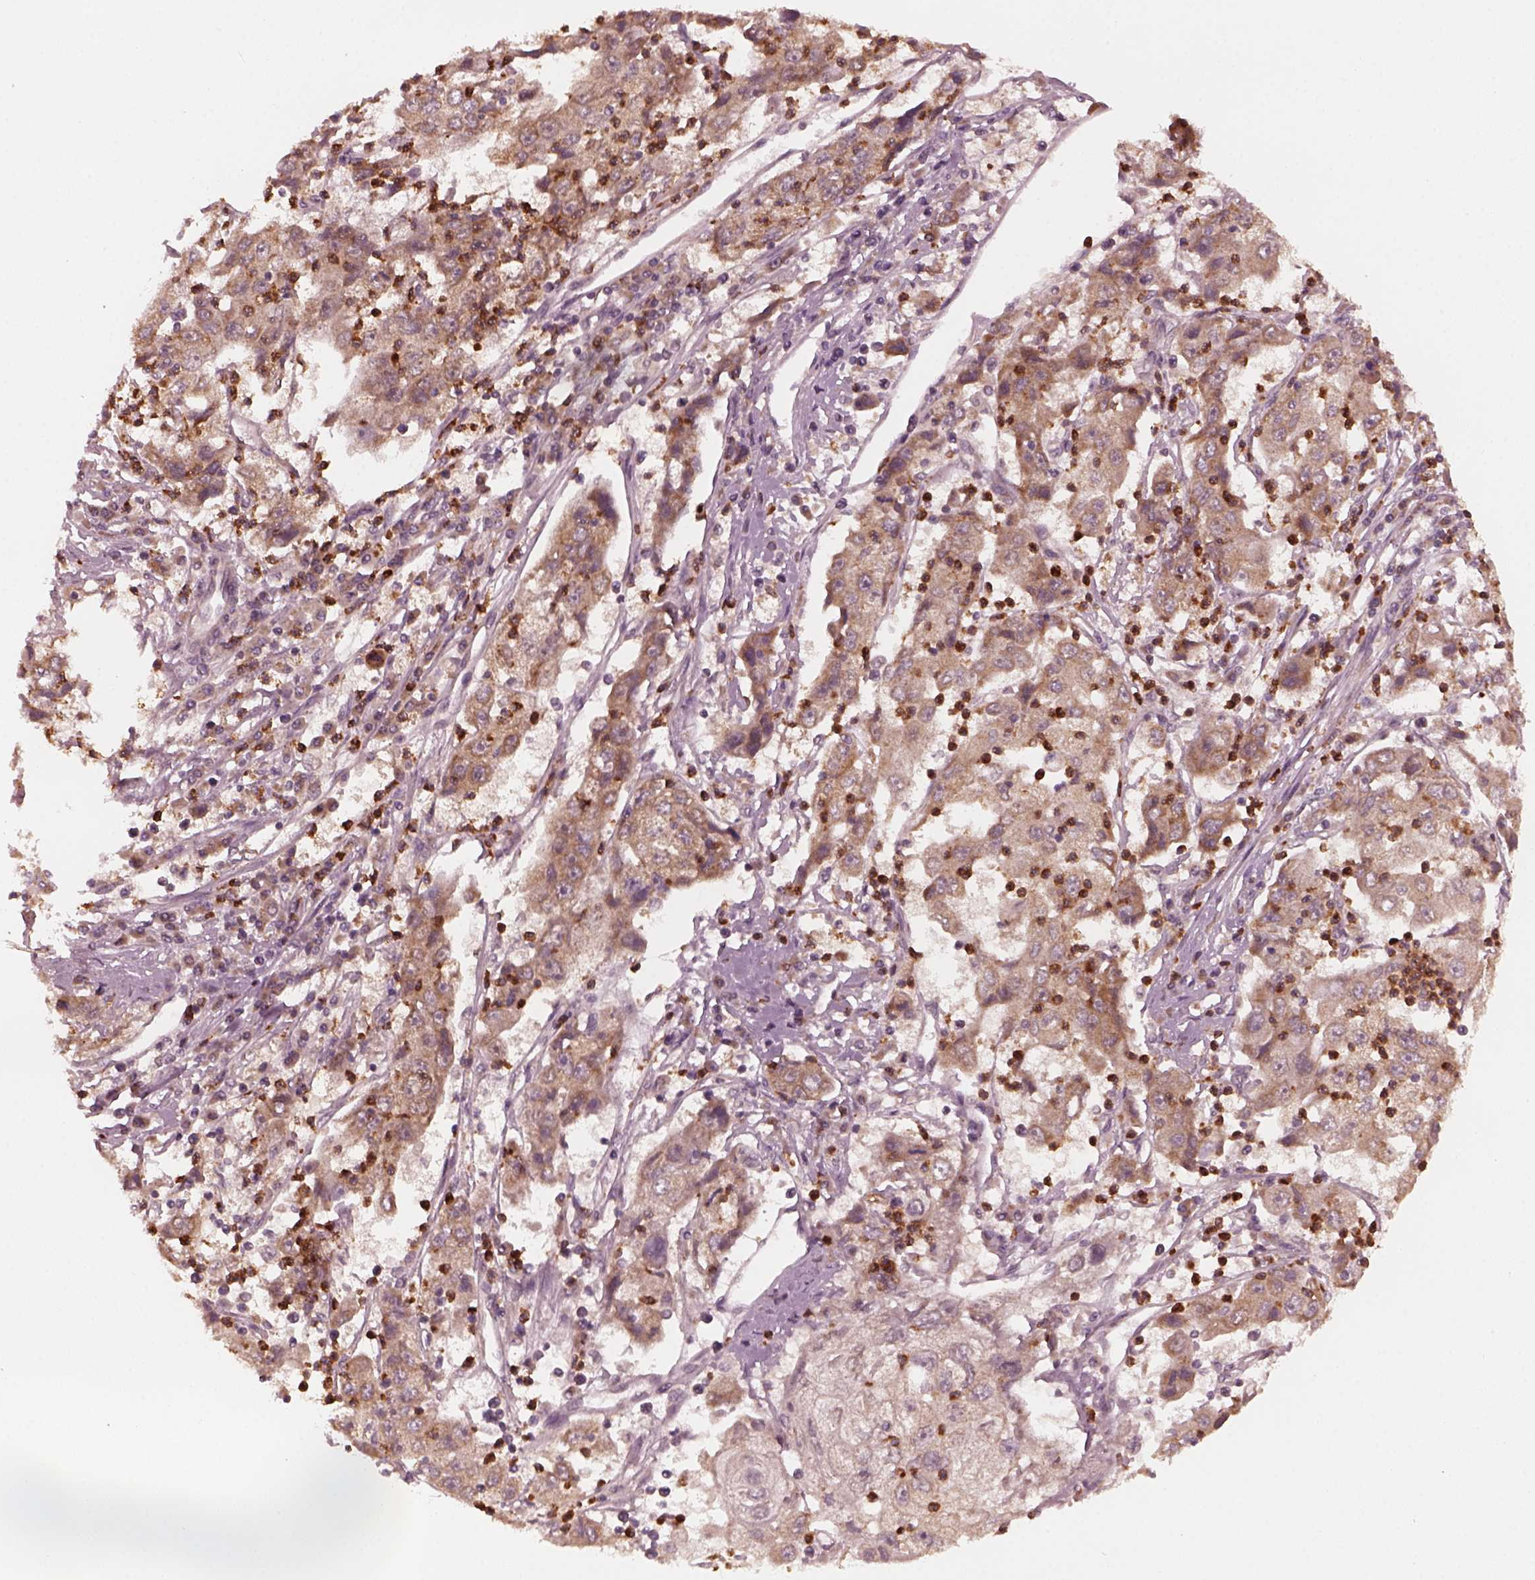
{"staining": {"intensity": "moderate", "quantity": "25%-75%", "location": "cytoplasmic/membranous"}, "tissue": "cervical cancer", "cell_type": "Tumor cells", "image_type": "cancer", "snomed": [{"axis": "morphology", "description": "Squamous cell carcinoma, NOS"}, {"axis": "topography", "description": "Cervix"}], "caption": "The immunohistochemical stain labels moderate cytoplasmic/membranous staining in tumor cells of squamous cell carcinoma (cervical) tissue.", "gene": "FAF2", "patient": {"sex": "female", "age": 36}}